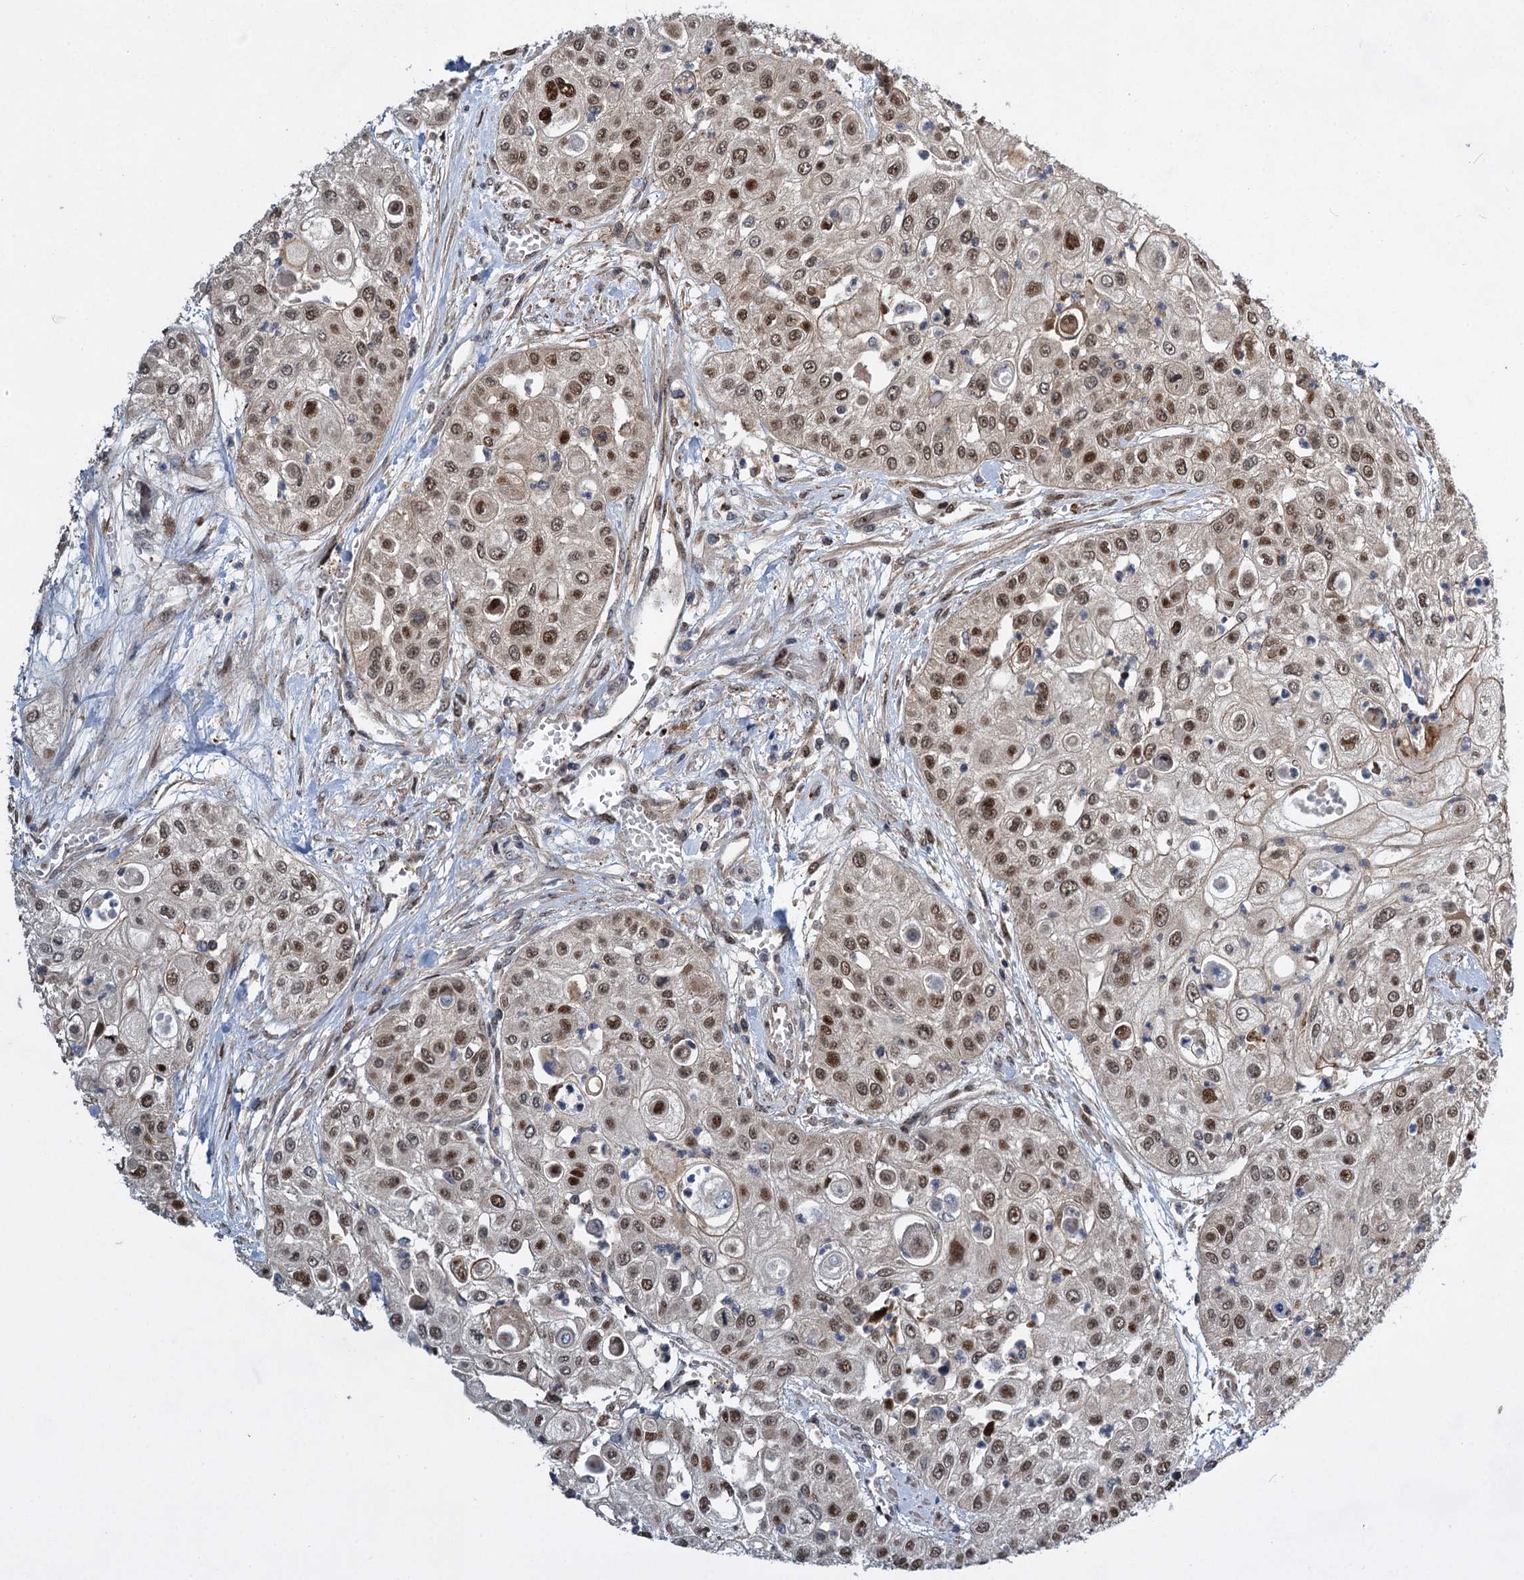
{"staining": {"intensity": "moderate", "quantity": ">75%", "location": "nuclear"}, "tissue": "urothelial cancer", "cell_type": "Tumor cells", "image_type": "cancer", "snomed": [{"axis": "morphology", "description": "Urothelial carcinoma, High grade"}, {"axis": "topography", "description": "Urinary bladder"}], "caption": "Brown immunohistochemical staining in human high-grade urothelial carcinoma shows moderate nuclear expression in about >75% of tumor cells. (IHC, brightfield microscopy, high magnification).", "gene": "GPBP1", "patient": {"sex": "female", "age": 79}}